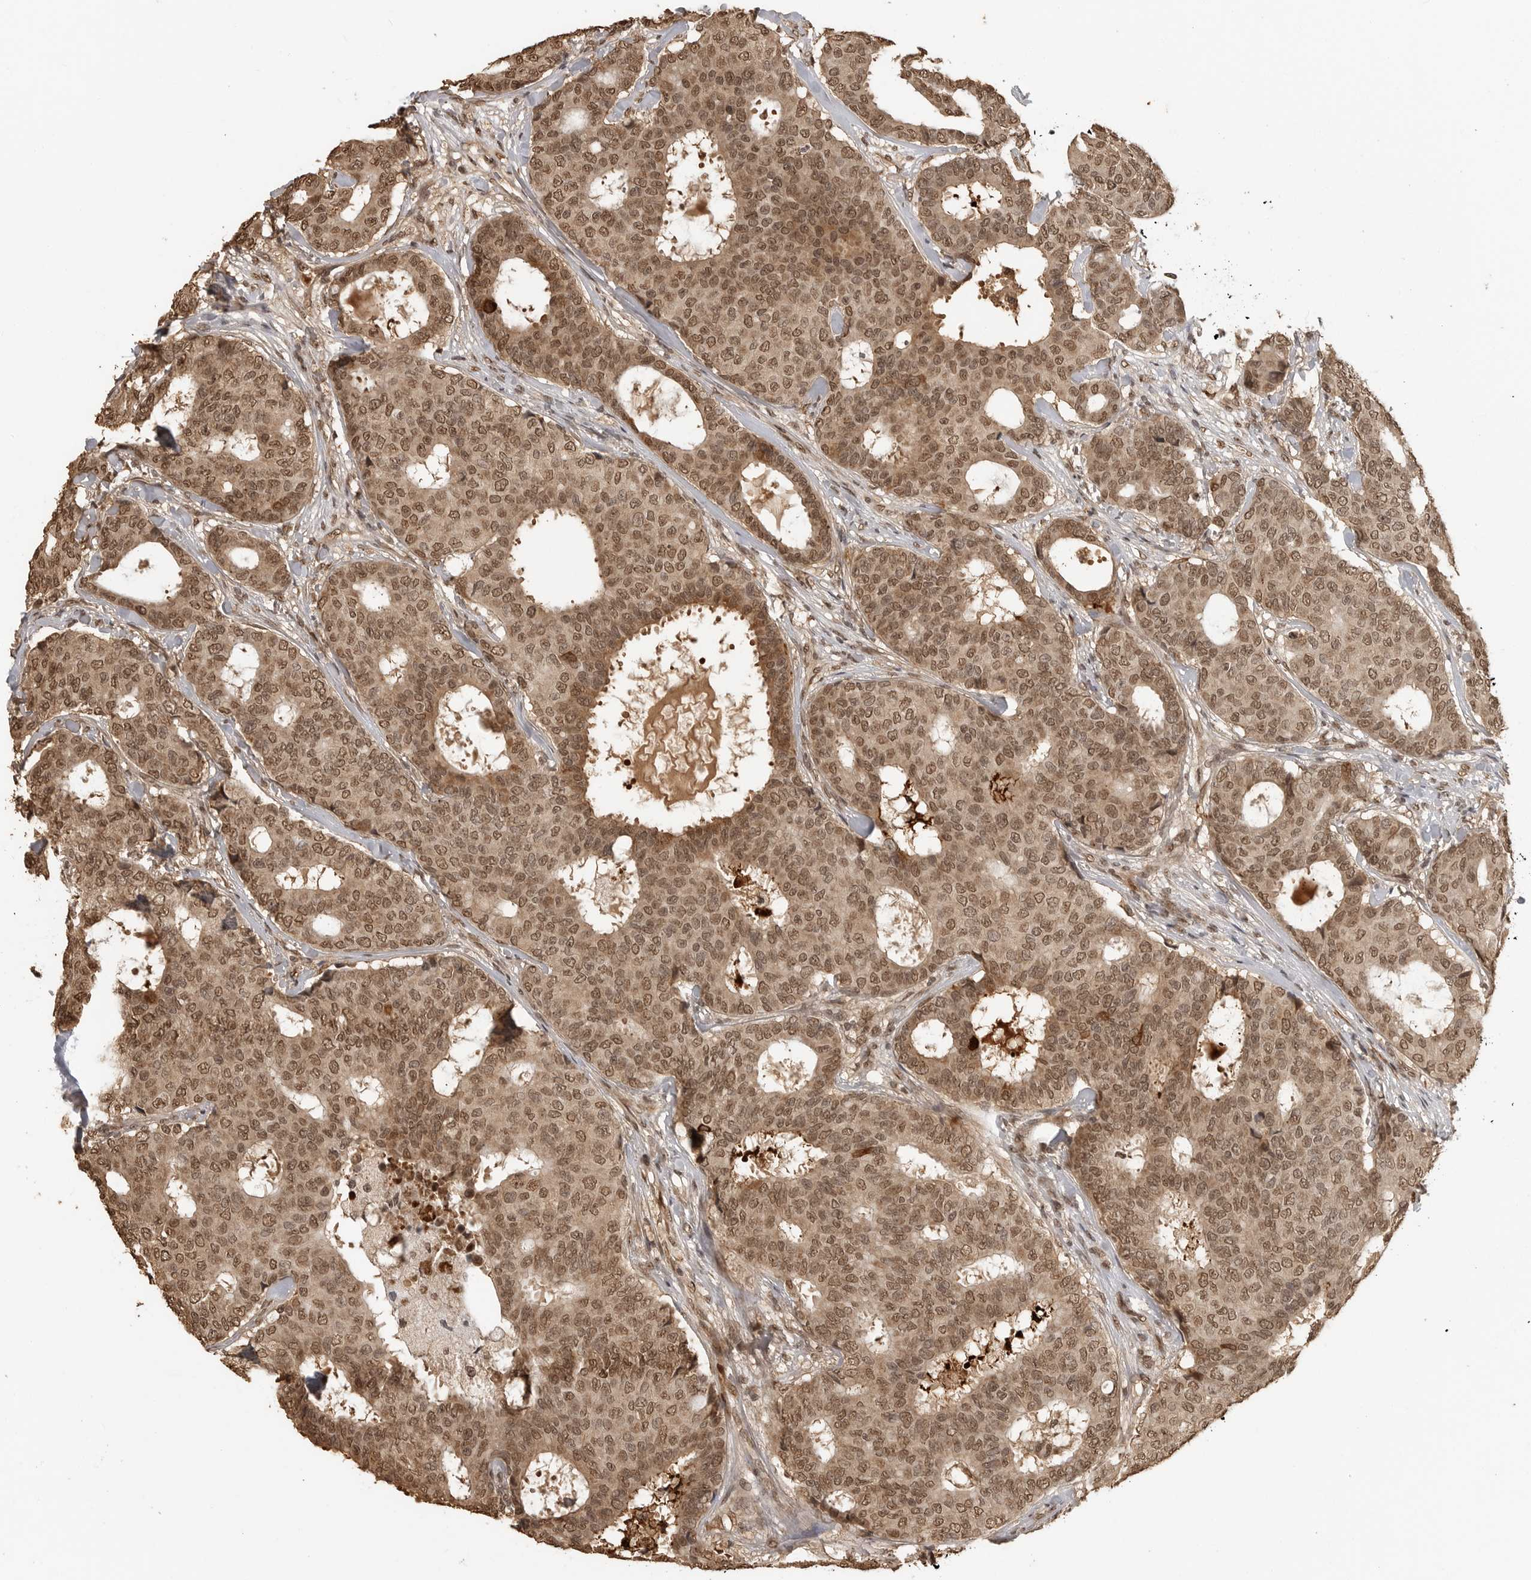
{"staining": {"intensity": "moderate", "quantity": ">75%", "location": "cytoplasmic/membranous,nuclear"}, "tissue": "breast cancer", "cell_type": "Tumor cells", "image_type": "cancer", "snomed": [{"axis": "morphology", "description": "Duct carcinoma"}, {"axis": "topography", "description": "Breast"}], "caption": "Human breast cancer (invasive ductal carcinoma) stained for a protein (brown) demonstrates moderate cytoplasmic/membranous and nuclear positive expression in about >75% of tumor cells.", "gene": "CLOCK", "patient": {"sex": "female", "age": 75}}